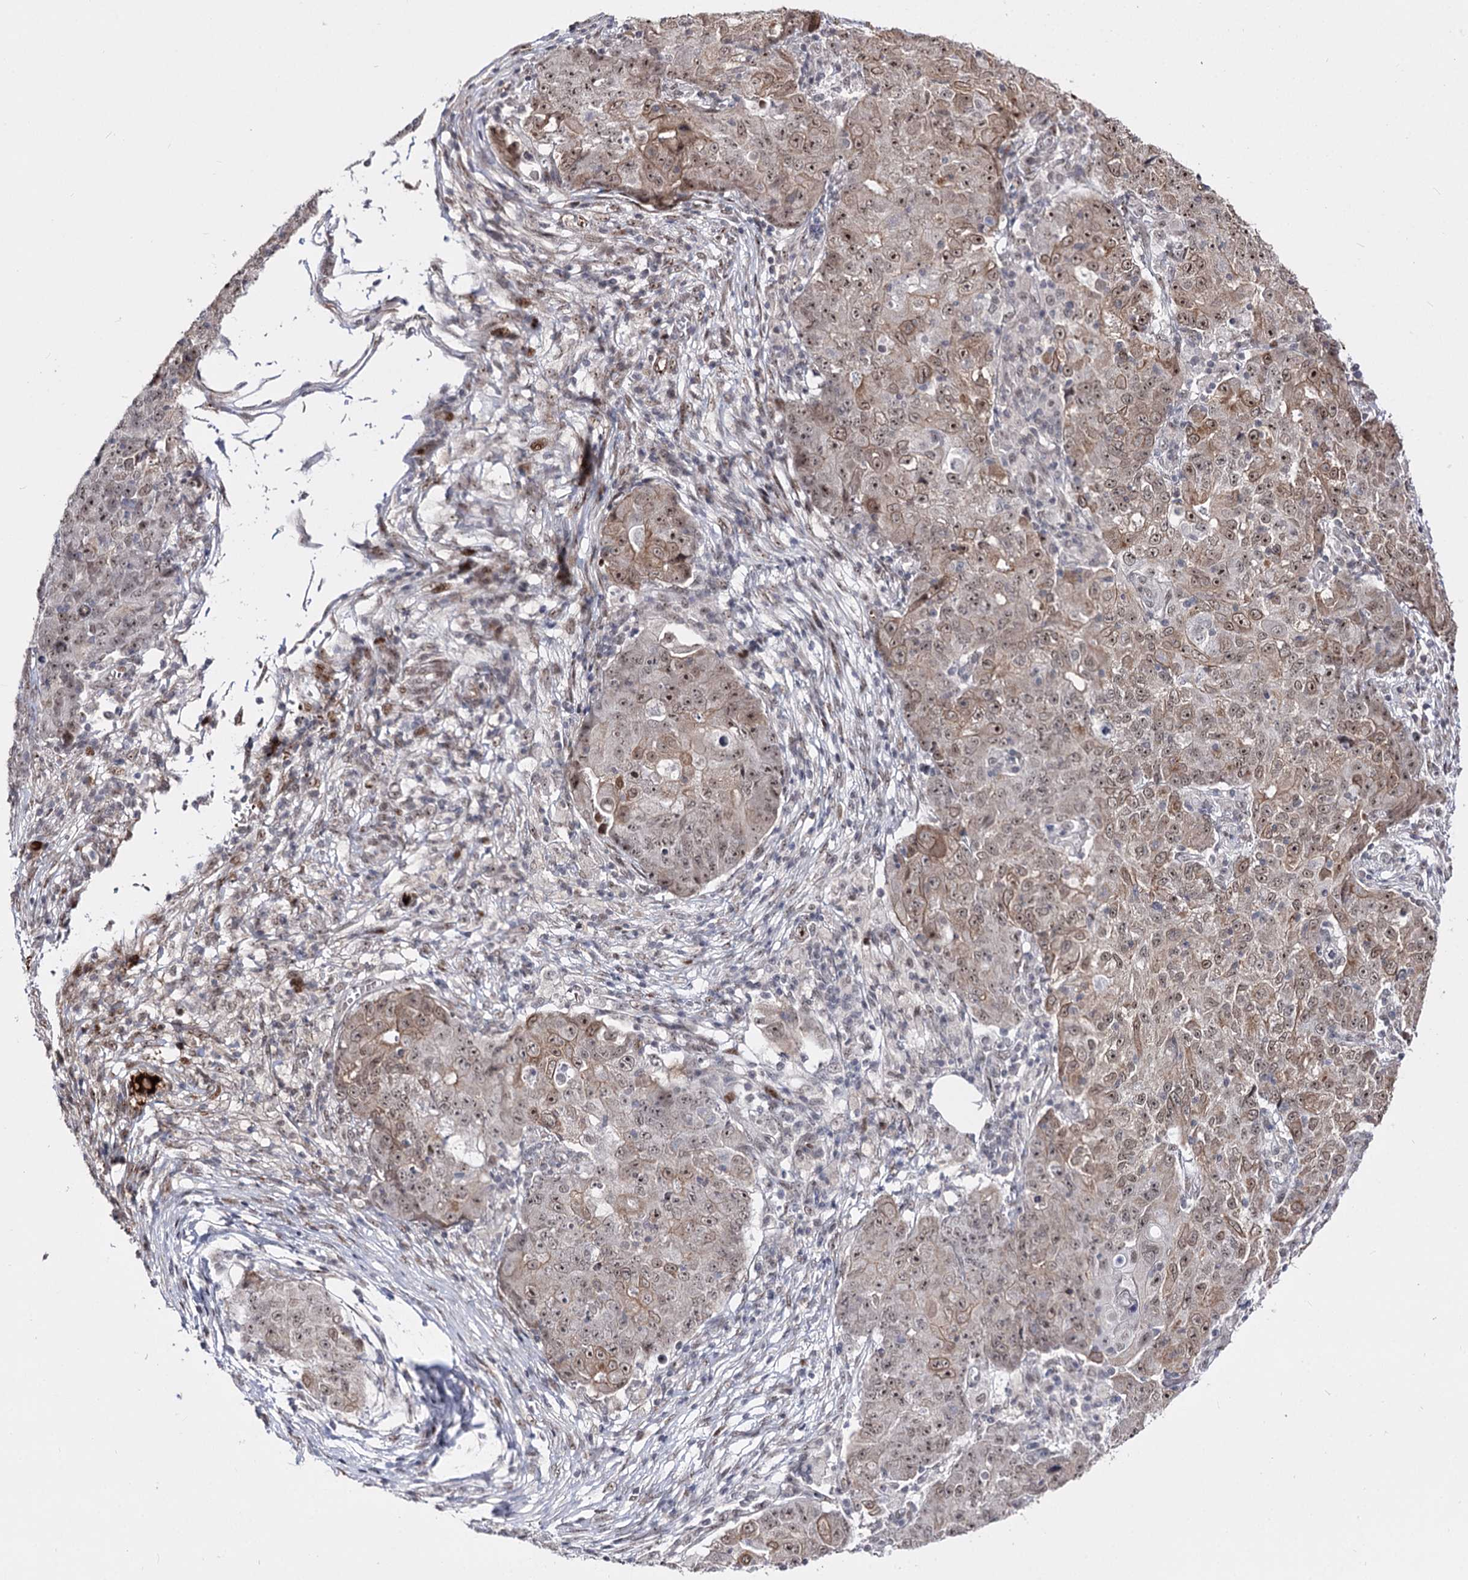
{"staining": {"intensity": "moderate", "quantity": ">75%", "location": "cytoplasmic/membranous,nuclear"}, "tissue": "ovarian cancer", "cell_type": "Tumor cells", "image_type": "cancer", "snomed": [{"axis": "morphology", "description": "Carcinoma, endometroid"}, {"axis": "topography", "description": "Ovary"}], "caption": "Tumor cells display moderate cytoplasmic/membranous and nuclear staining in approximately >75% of cells in endometroid carcinoma (ovarian).", "gene": "STOX1", "patient": {"sex": "female", "age": 42}}